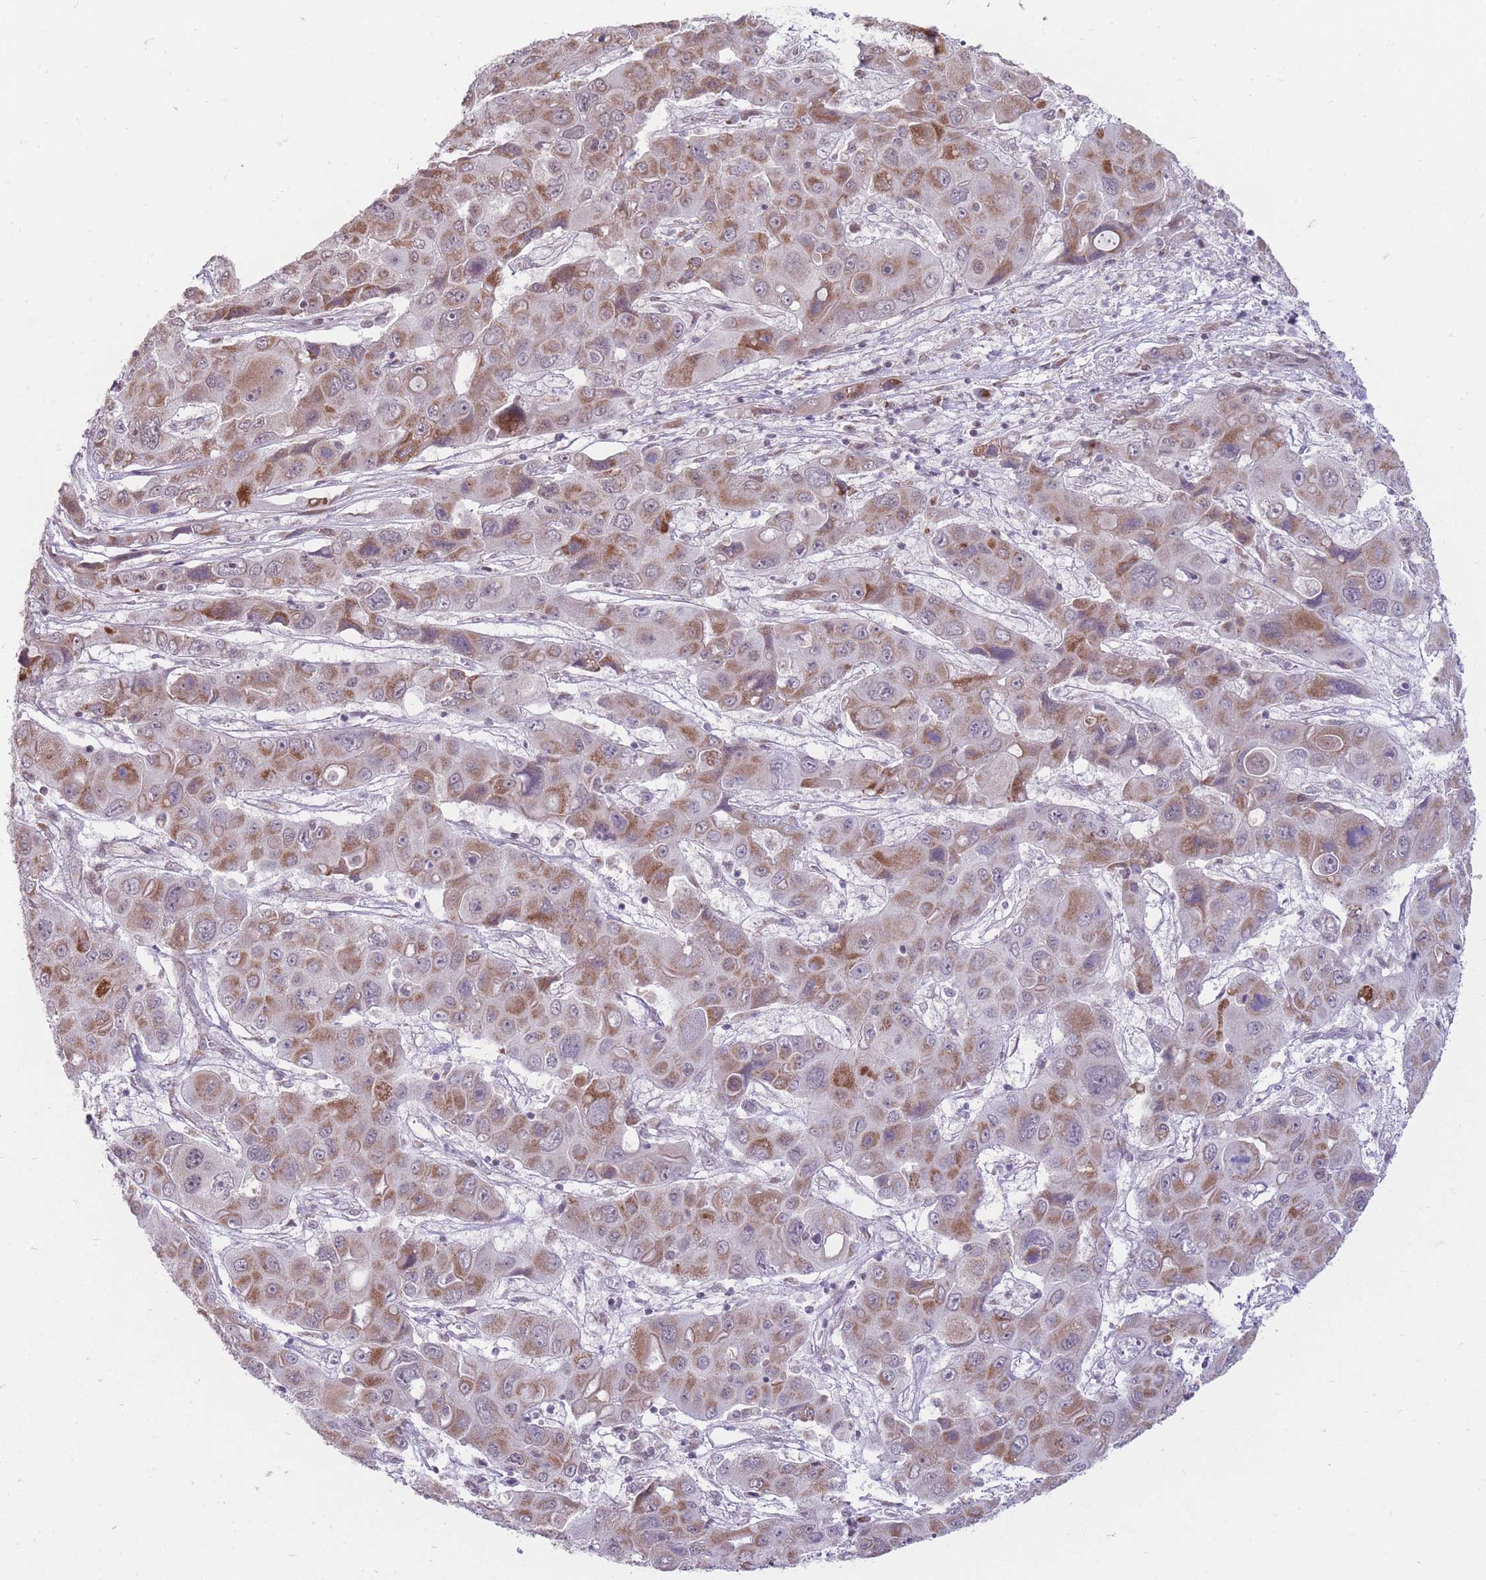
{"staining": {"intensity": "moderate", "quantity": "25%-75%", "location": "cytoplasmic/membranous"}, "tissue": "liver cancer", "cell_type": "Tumor cells", "image_type": "cancer", "snomed": [{"axis": "morphology", "description": "Cholangiocarcinoma"}, {"axis": "topography", "description": "Liver"}], "caption": "Immunohistochemical staining of liver cancer displays moderate cytoplasmic/membranous protein staining in about 25%-75% of tumor cells.", "gene": "NELL1", "patient": {"sex": "male", "age": 67}}